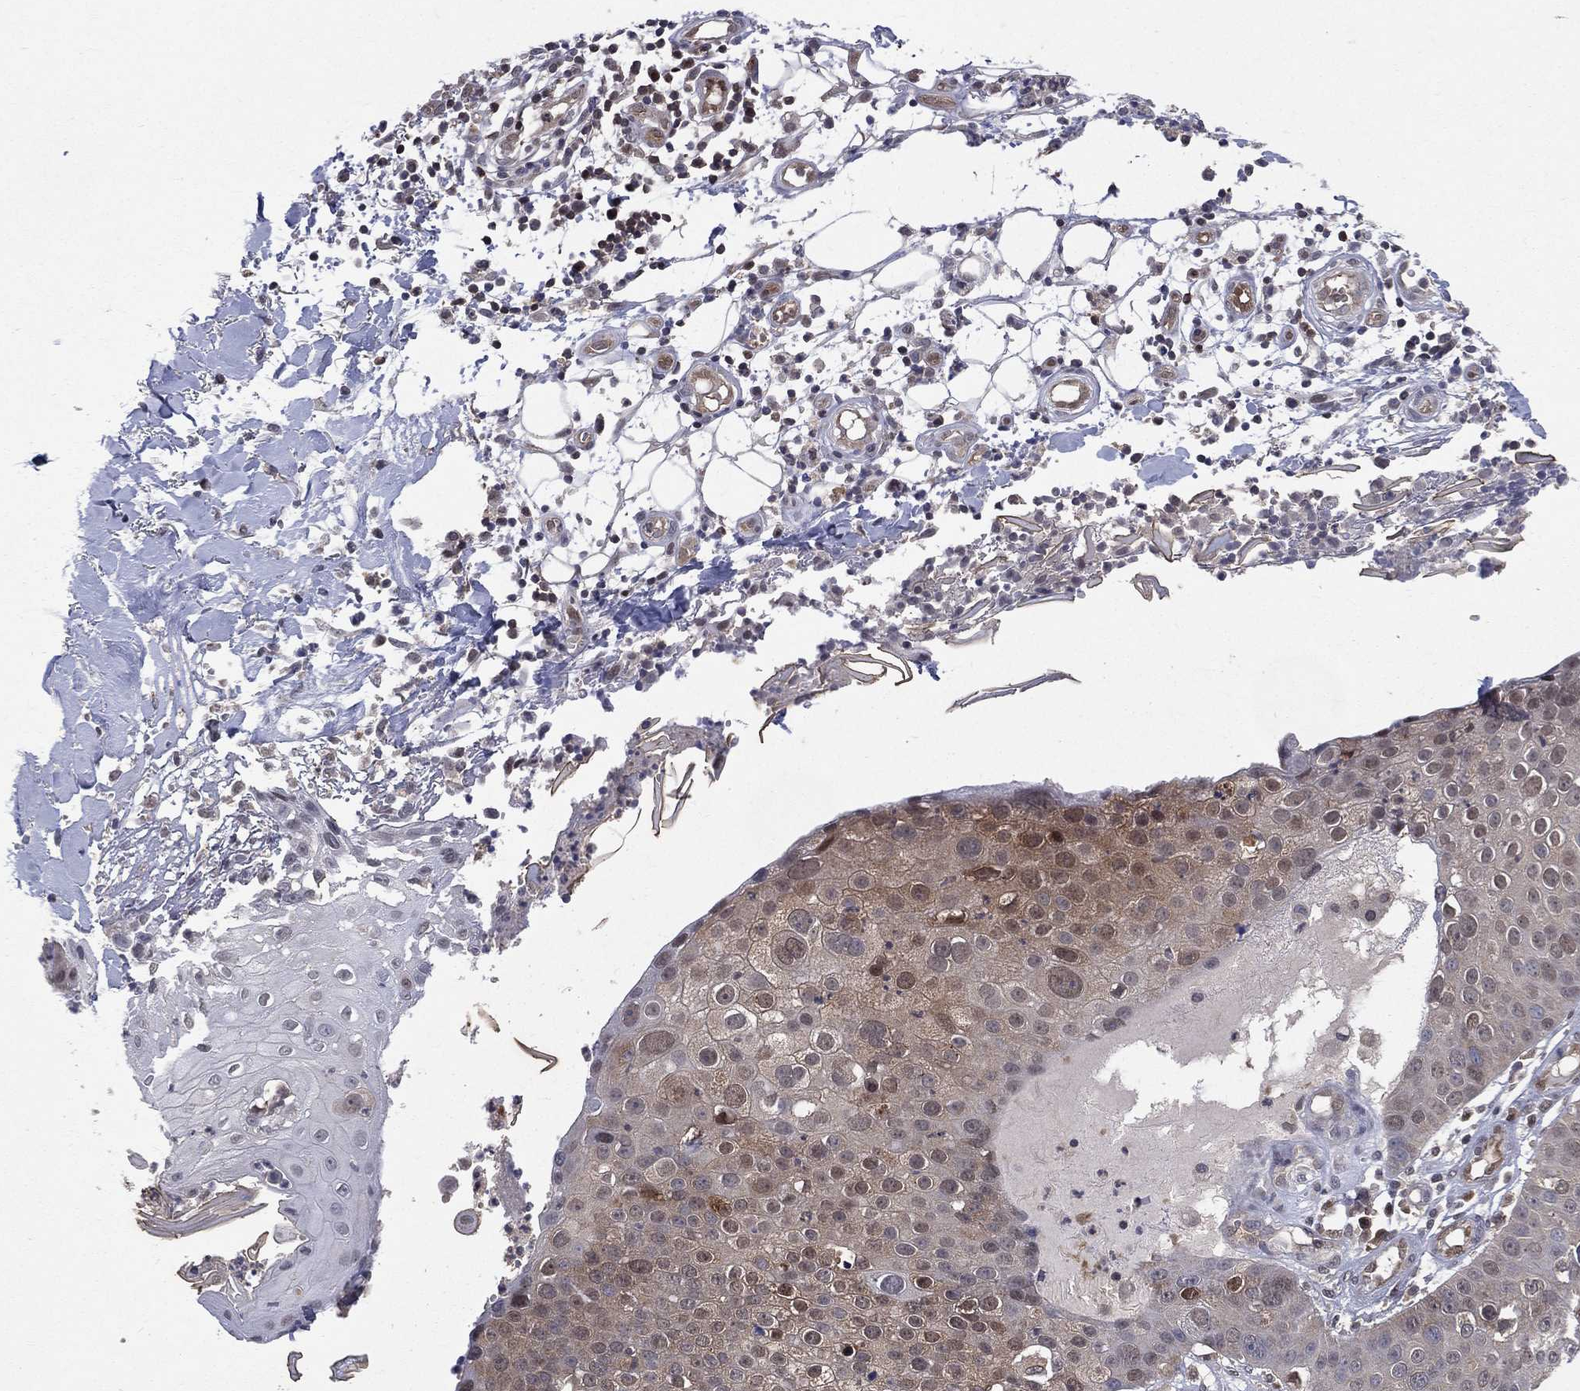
{"staining": {"intensity": "weak", "quantity": "25%-75%", "location": "cytoplasmic/membranous,nuclear"}, "tissue": "skin cancer", "cell_type": "Tumor cells", "image_type": "cancer", "snomed": [{"axis": "morphology", "description": "Squamous cell carcinoma, NOS"}, {"axis": "topography", "description": "Skin"}], "caption": "The histopathology image displays staining of squamous cell carcinoma (skin), revealing weak cytoplasmic/membranous and nuclear protein expression (brown color) within tumor cells. (IHC, brightfield microscopy, high magnification).", "gene": "GMPR2", "patient": {"sex": "male", "age": 71}}